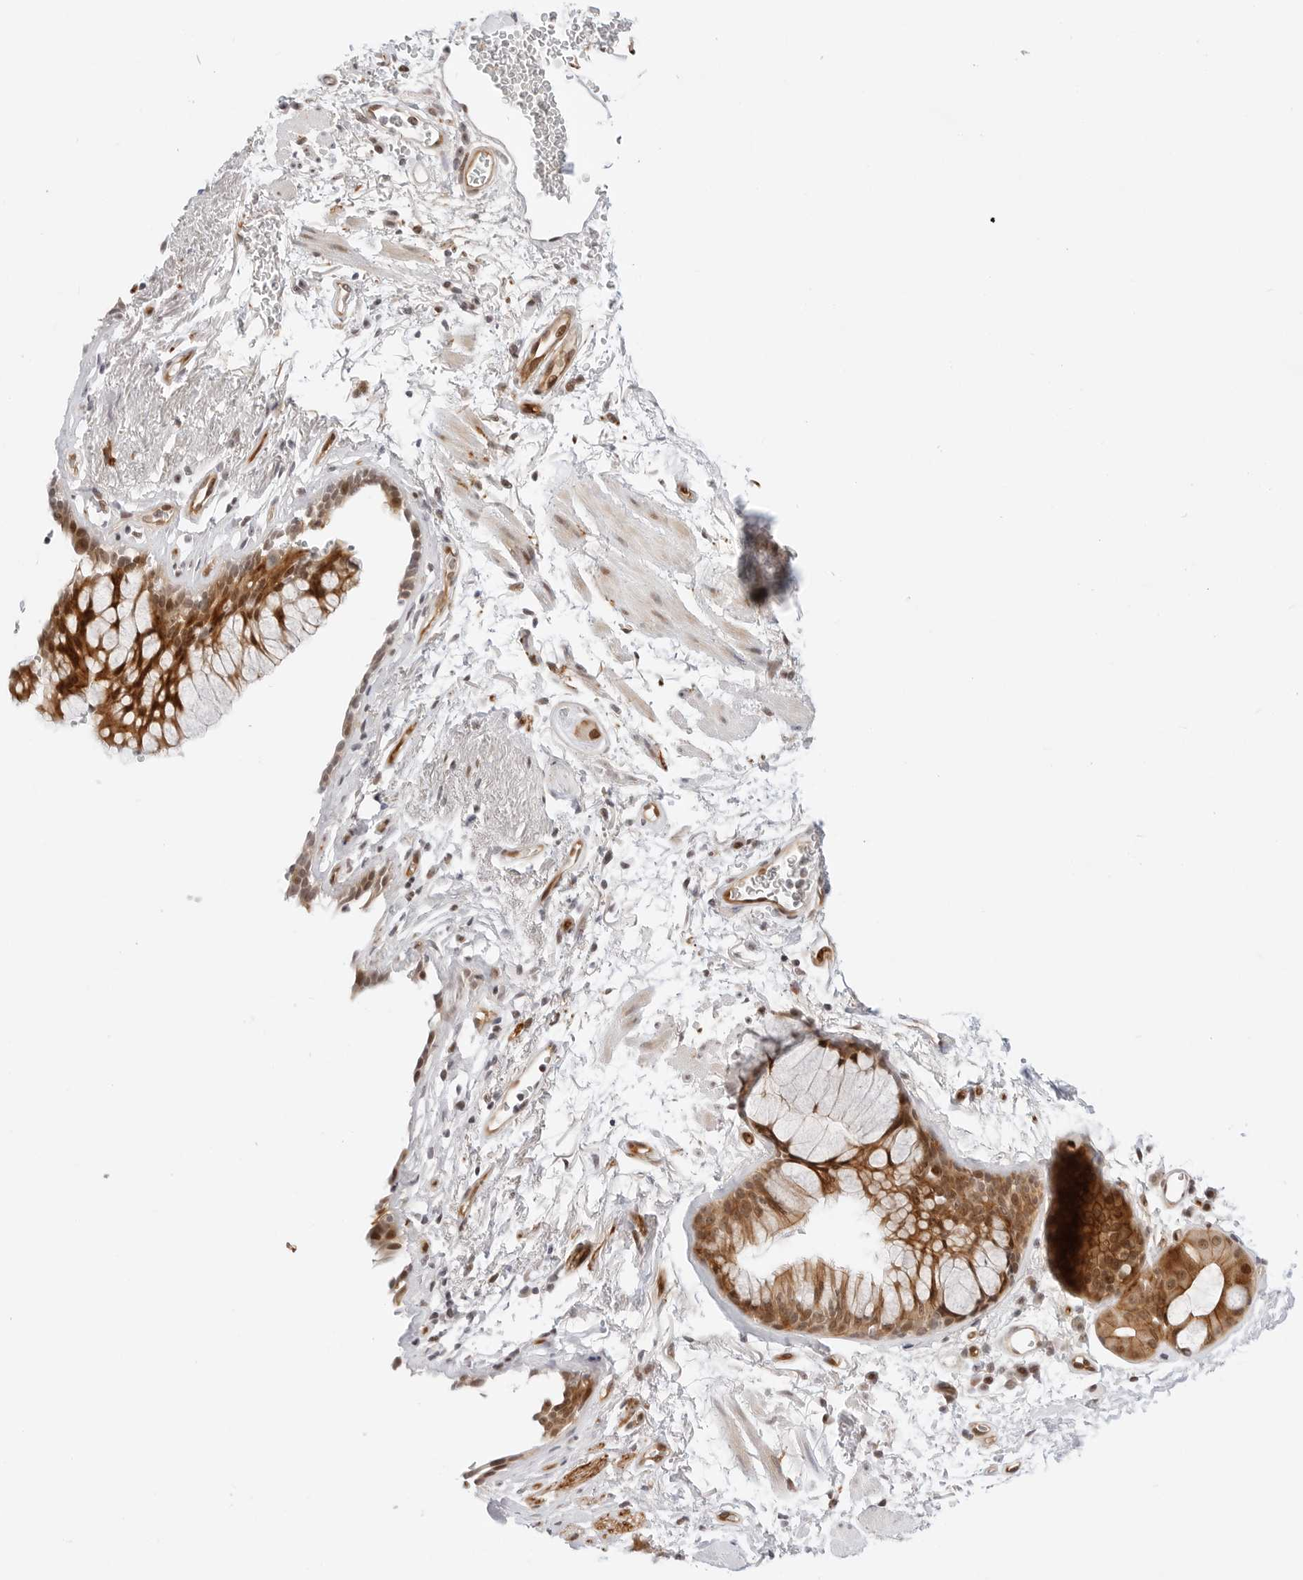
{"staining": {"intensity": "moderate", "quantity": ">75%", "location": "cytoplasmic/membranous,nuclear"}, "tissue": "bronchus", "cell_type": "Respiratory epithelial cells", "image_type": "normal", "snomed": [{"axis": "morphology", "description": "Normal tissue, NOS"}, {"axis": "topography", "description": "Cartilage tissue"}, {"axis": "topography", "description": "Bronchus"}], "caption": "A brown stain highlights moderate cytoplasmic/membranous,nuclear expression of a protein in respiratory epithelial cells of normal bronchus. (IHC, brightfield microscopy, high magnification).", "gene": "ZNF613", "patient": {"sex": "female", "age": 53}}